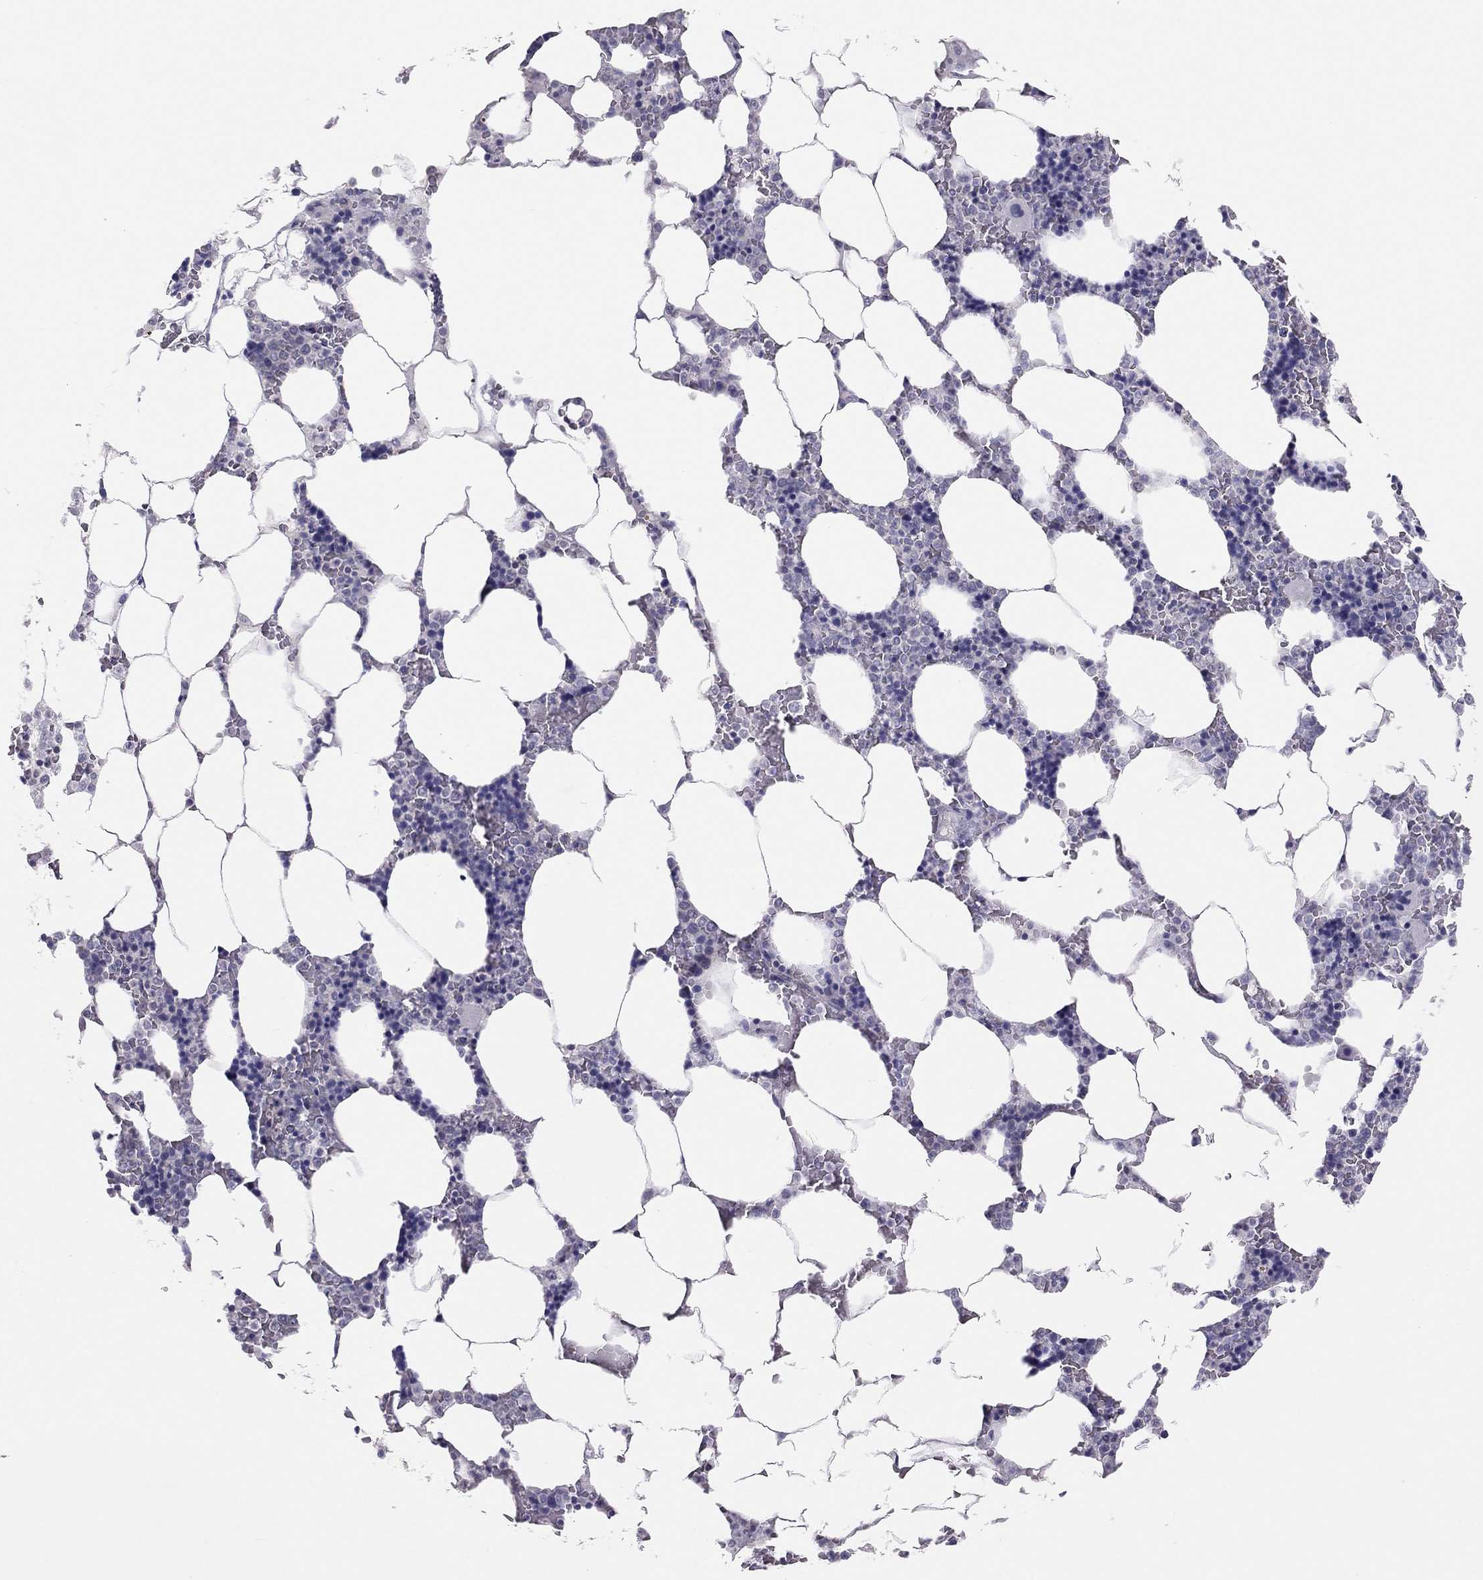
{"staining": {"intensity": "negative", "quantity": "none", "location": "none"}, "tissue": "bone marrow", "cell_type": "Hematopoietic cells", "image_type": "normal", "snomed": [{"axis": "morphology", "description": "Normal tissue, NOS"}, {"axis": "topography", "description": "Bone marrow"}], "caption": "An IHC micrograph of normal bone marrow is shown. There is no staining in hematopoietic cells of bone marrow.", "gene": "HSF2BP", "patient": {"sex": "male", "age": 63}}